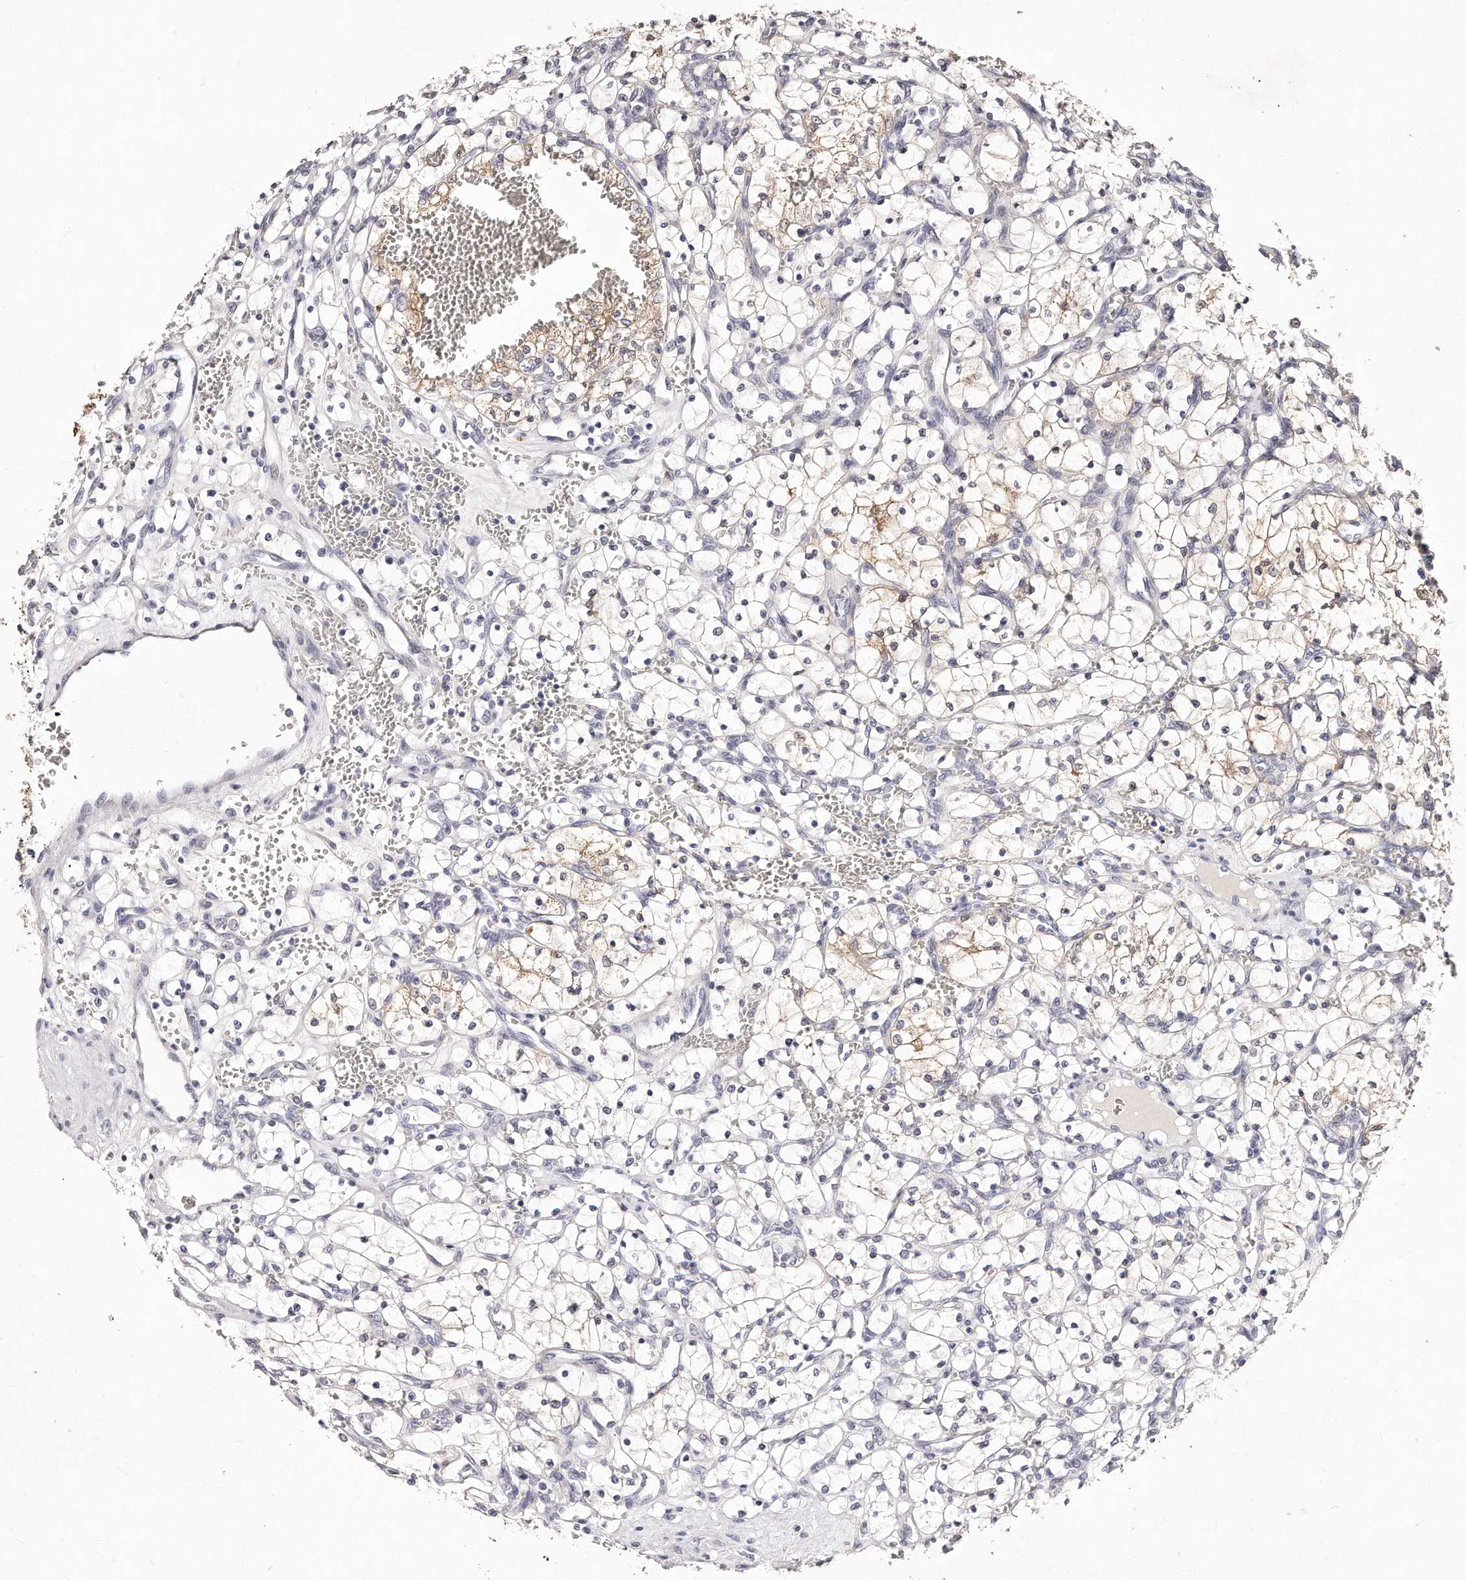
{"staining": {"intensity": "weak", "quantity": "<25%", "location": "cytoplasmic/membranous"}, "tissue": "renal cancer", "cell_type": "Tumor cells", "image_type": "cancer", "snomed": [{"axis": "morphology", "description": "Adenocarcinoma, NOS"}, {"axis": "topography", "description": "Kidney"}], "caption": "The histopathology image reveals no significant positivity in tumor cells of renal cancer (adenocarcinoma). (Brightfield microscopy of DAB (3,3'-diaminobenzidine) immunohistochemistry (IHC) at high magnification).", "gene": "GDA", "patient": {"sex": "female", "age": 69}}